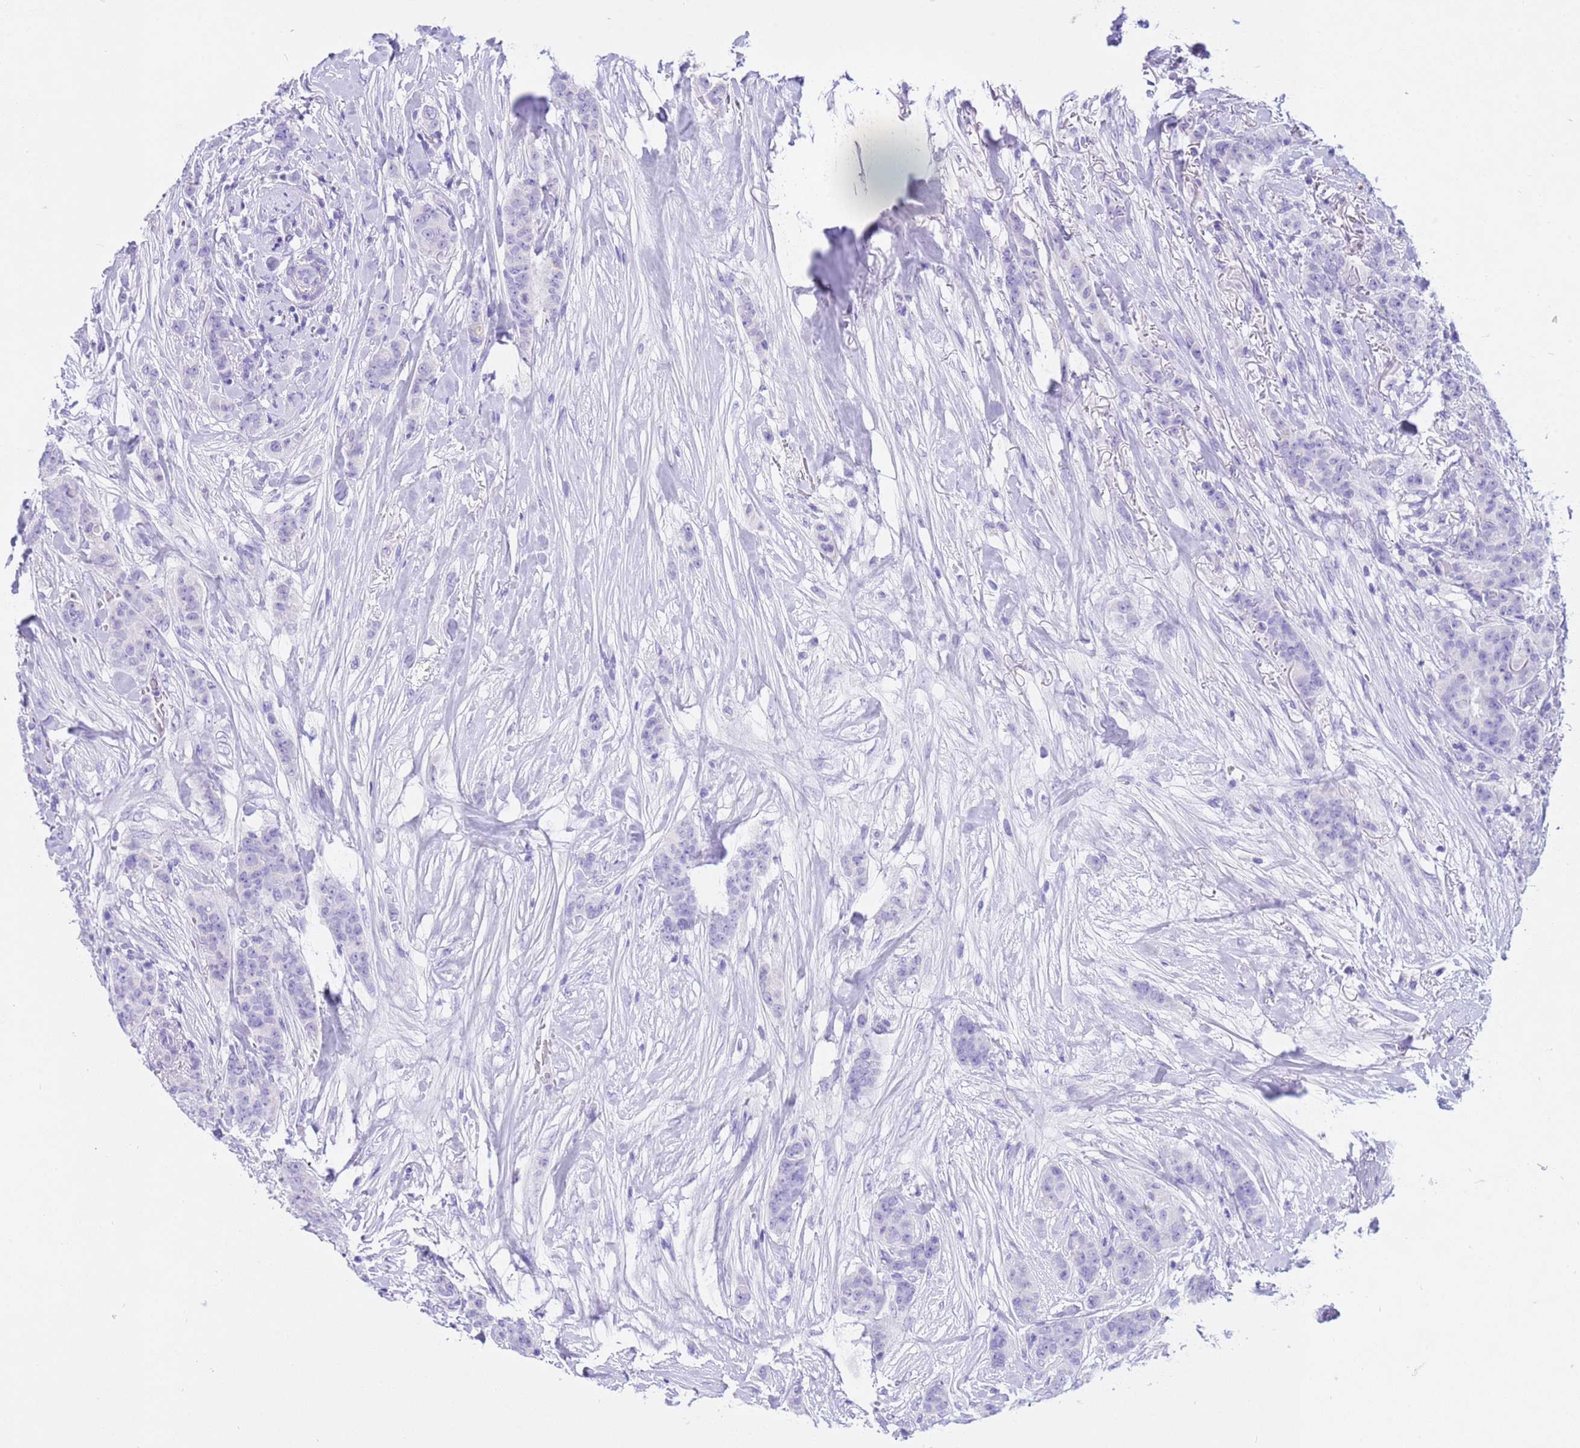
{"staining": {"intensity": "negative", "quantity": "none", "location": "none"}, "tissue": "breast cancer", "cell_type": "Tumor cells", "image_type": "cancer", "snomed": [{"axis": "morphology", "description": "Duct carcinoma"}, {"axis": "topography", "description": "Breast"}], "caption": "Tumor cells are negative for brown protein staining in breast cancer (intraductal carcinoma).", "gene": "CPB1", "patient": {"sex": "female", "age": 40}}